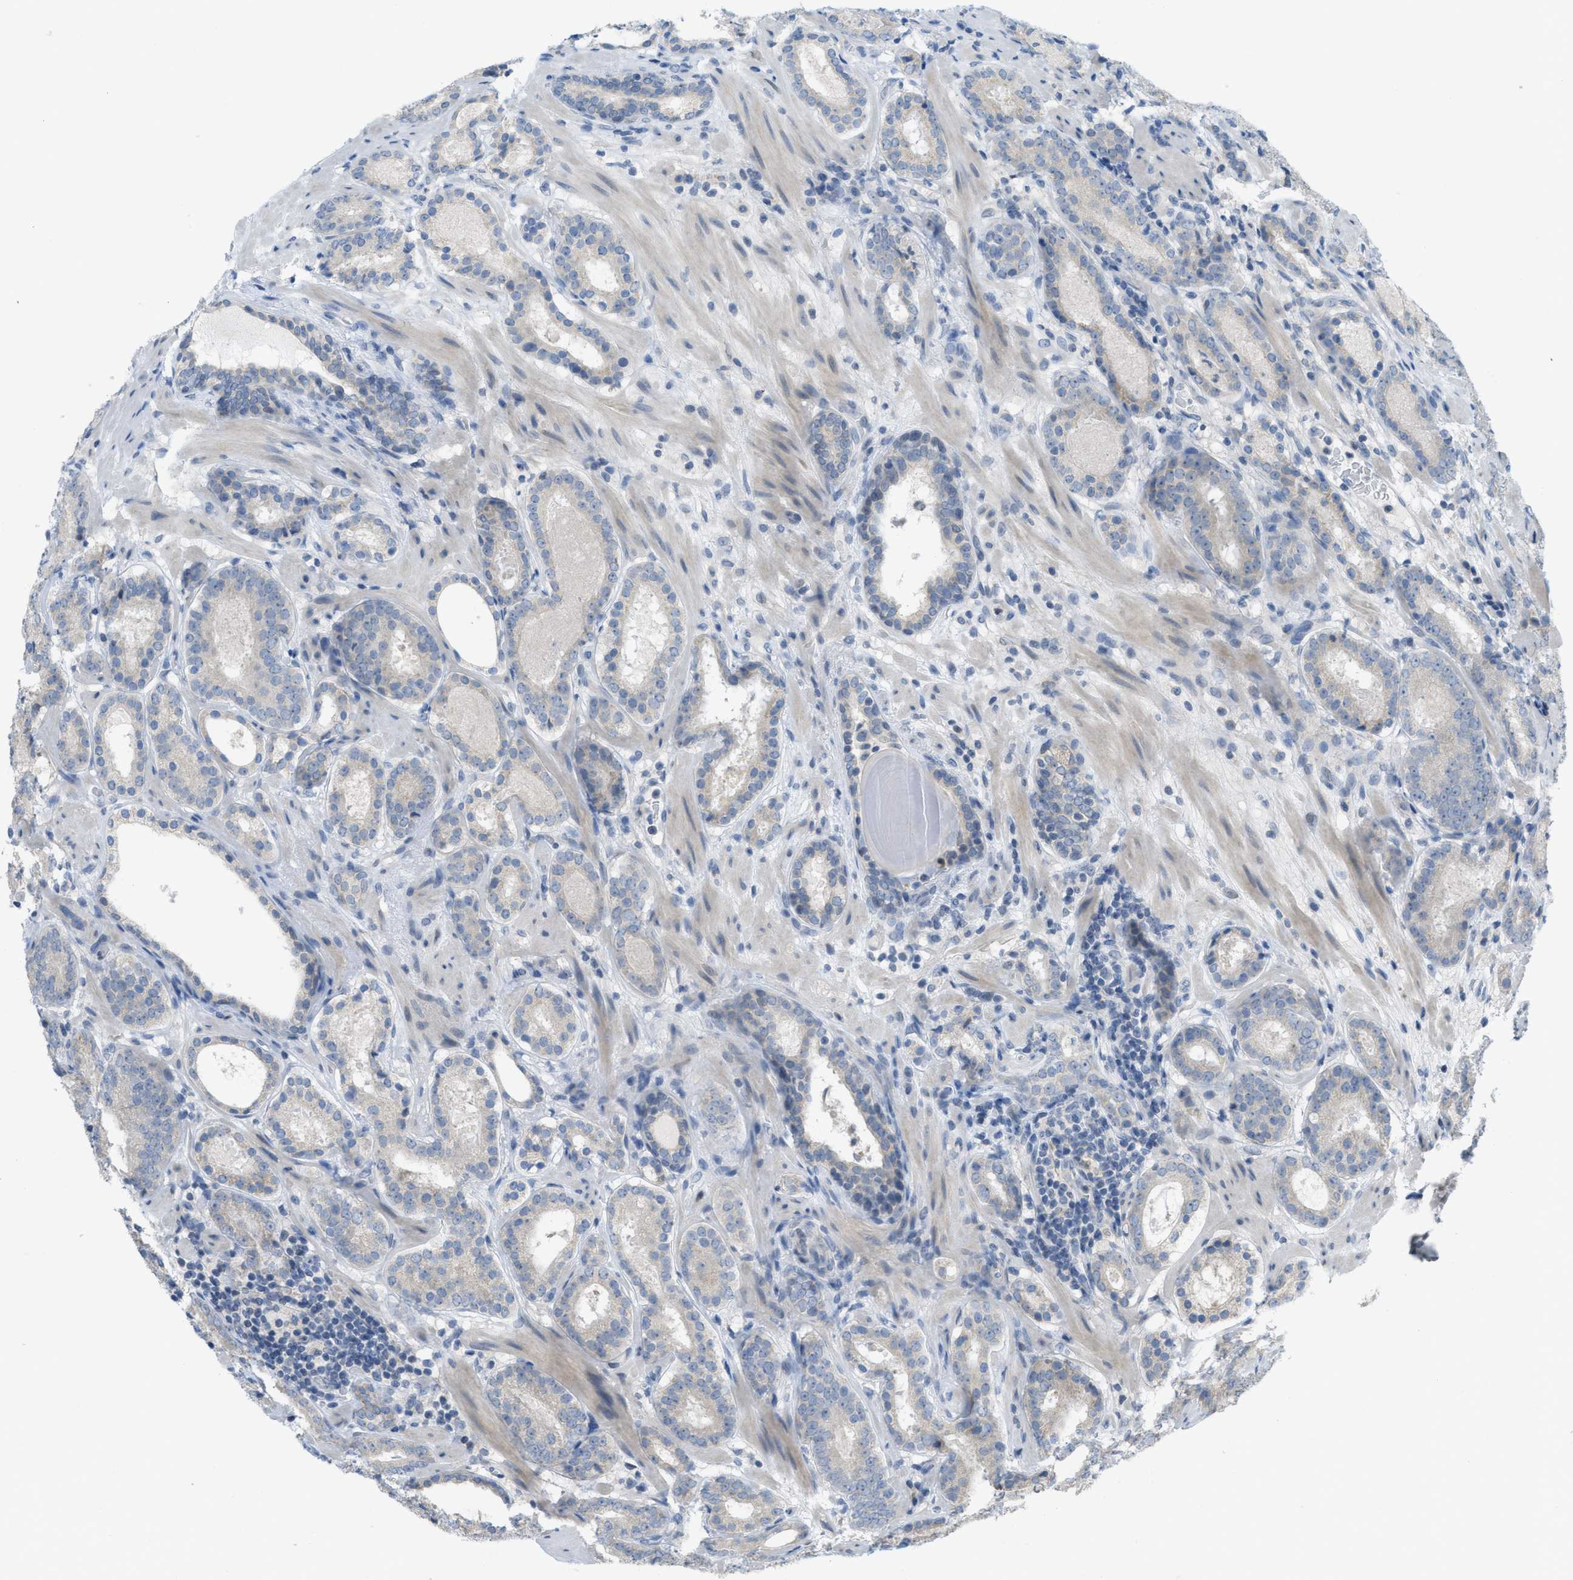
{"staining": {"intensity": "negative", "quantity": "none", "location": "none"}, "tissue": "prostate cancer", "cell_type": "Tumor cells", "image_type": "cancer", "snomed": [{"axis": "morphology", "description": "Adenocarcinoma, Low grade"}, {"axis": "topography", "description": "Prostate"}], "caption": "Prostate cancer stained for a protein using IHC shows no positivity tumor cells.", "gene": "TXNDC2", "patient": {"sex": "male", "age": 69}}